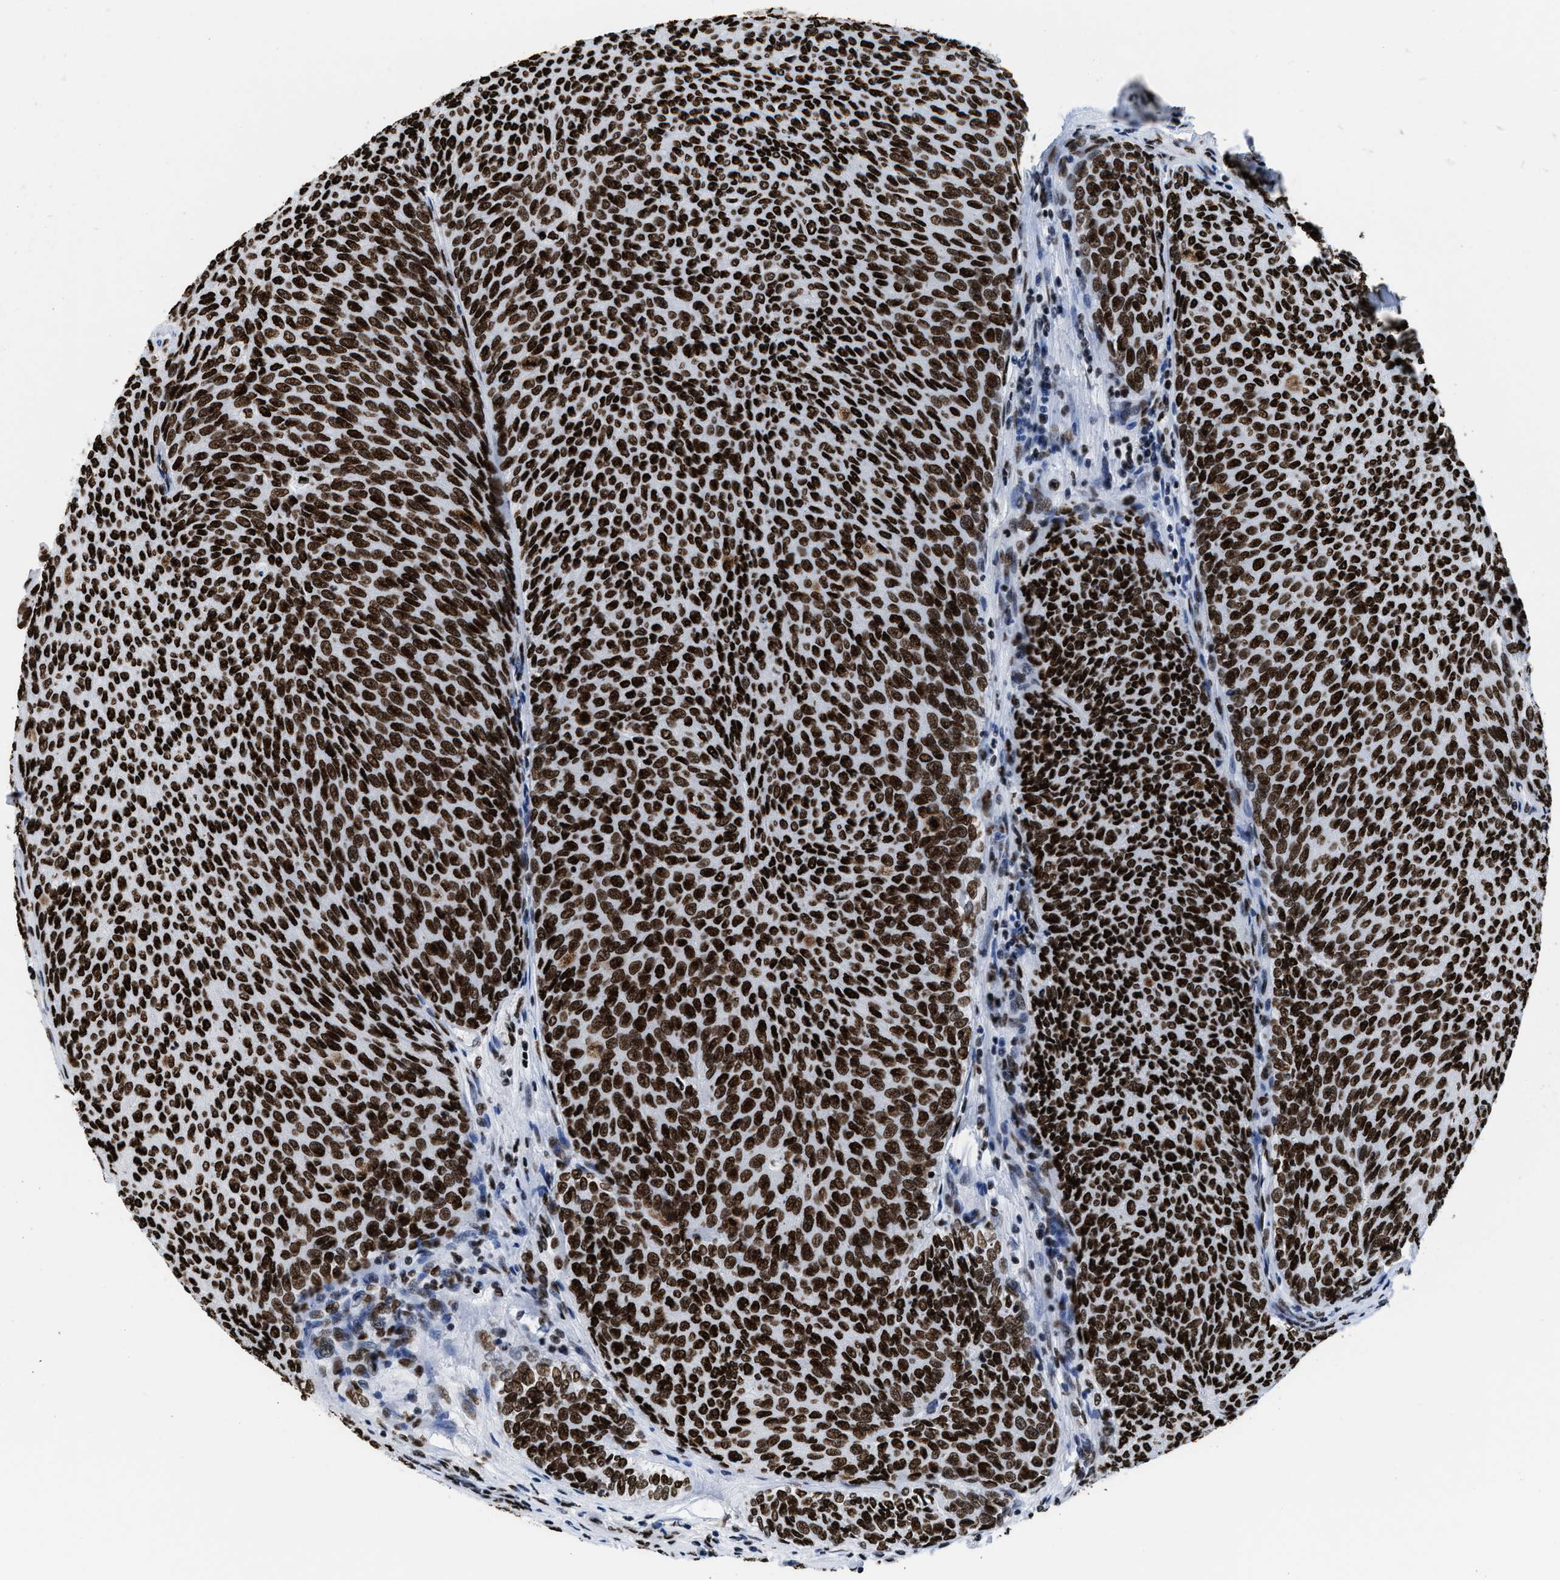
{"staining": {"intensity": "strong", "quantity": ">75%", "location": "nuclear"}, "tissue": "urothelial cancer", "cell_type": "Tumor cells", "image_type": "cancer", "snomed": [{"axis": "morphology", "description": "Urothelial carcinoma, Low grade"}, {"axis": "topography", "description": "Urinary bladder"}], "caption": "Urothelial carcinoma (low-grade) stained with a brown dye reveals strong nuclear positive expression in approximately >75% of tumor cells.", "gene": "SMARCC2", "patient": {"sex": "female", "age": 79}}